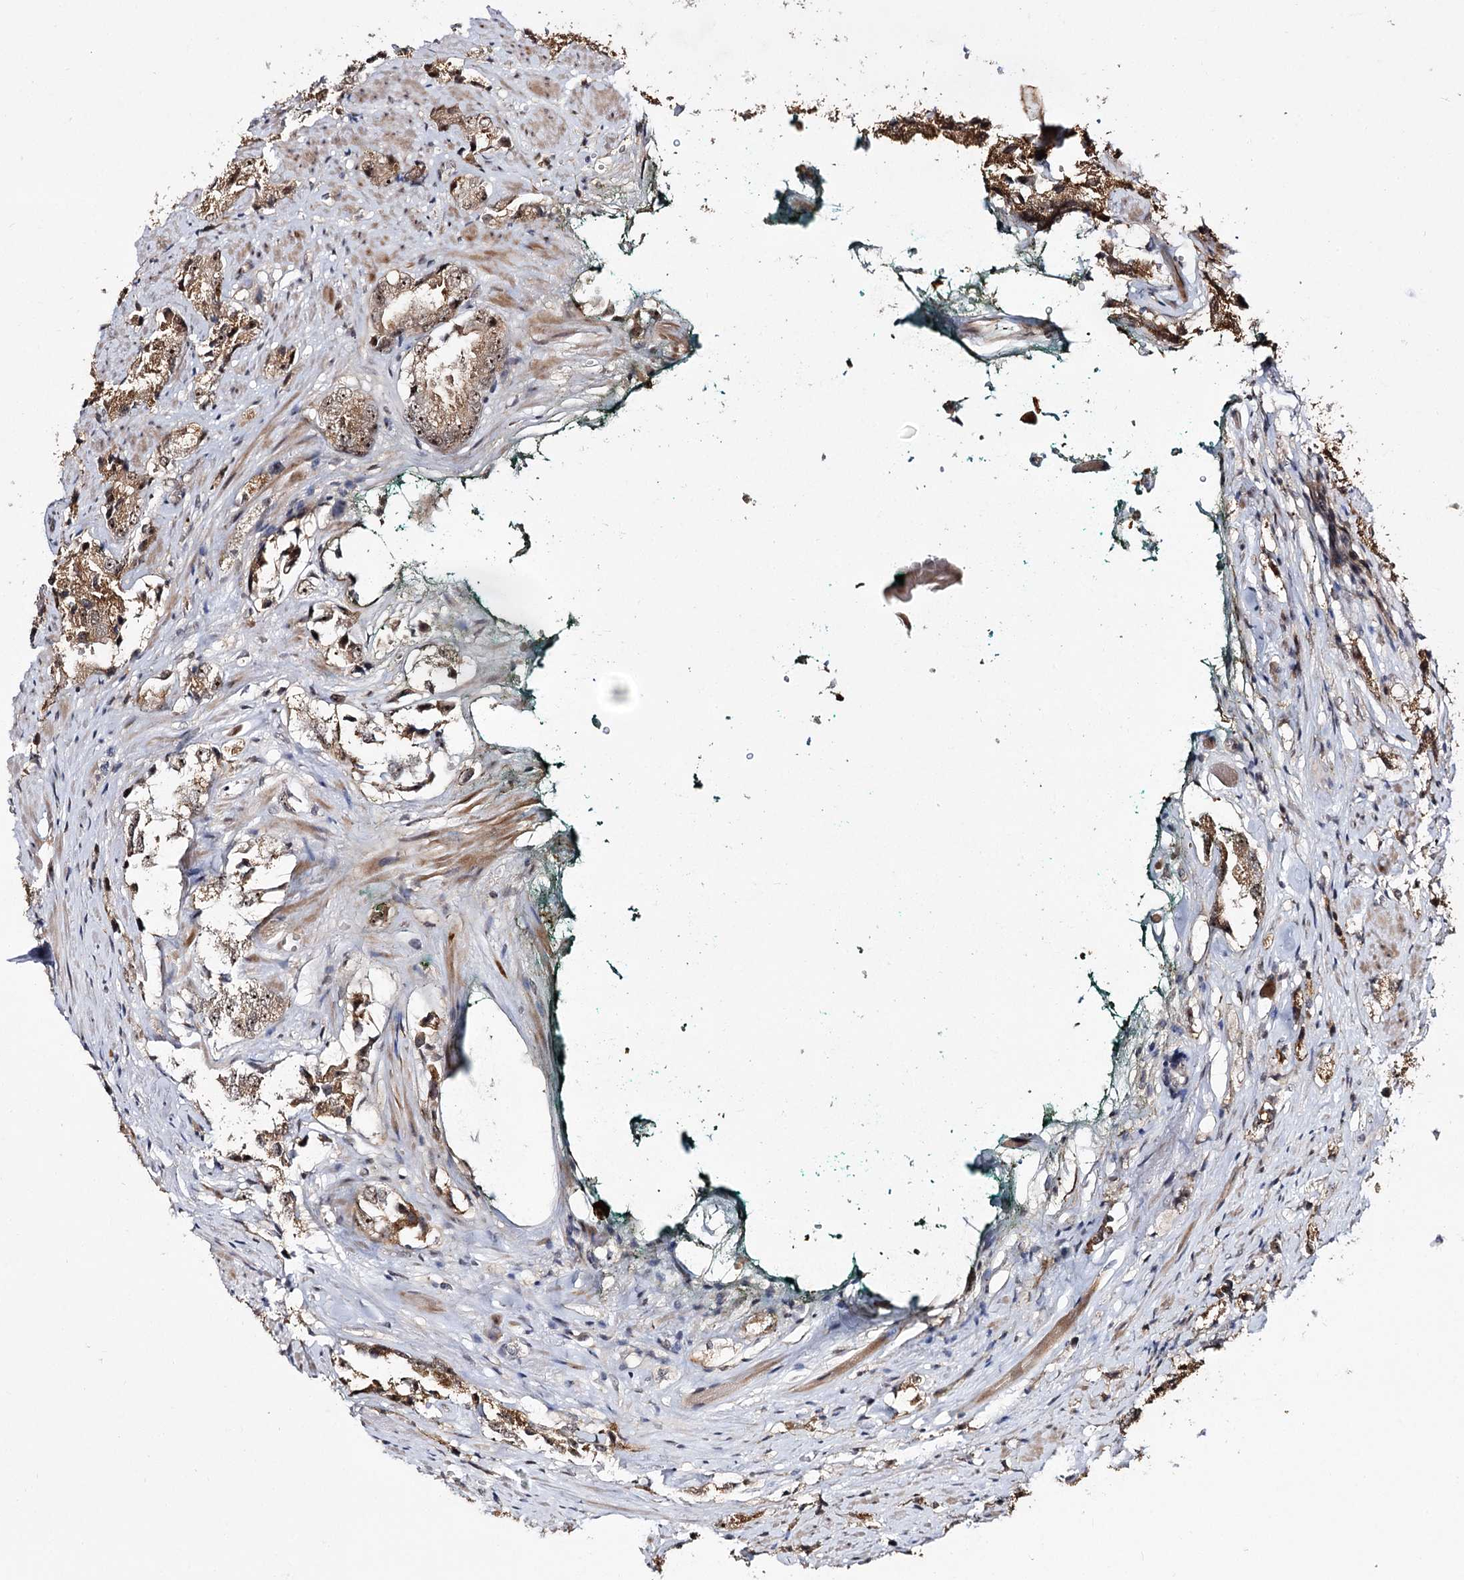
{"staining": {"intensity": "moderate", "quantity": ">75%", "location": "cytoplasmic/membranous,nuclear"}, "tissue": "prostate cancer", "cell_type": "Tumor cells", "image_type": "cancer", "snomed": [{"axis": "morphology", "description": "Adenocarcinoma, High grade"}, {"axis": "topography", "description": "Prostate"}], "caption": "Immunohistochemistry photomicrograph of human prostate cancer stained for a protein (brown), which reveals medium levels of moderate cytoplasmic/membranous and nuclear expression in about >75% of tumor cells.", "gene": "RRP9", "patient": {"sex": "male", "age": 66}}